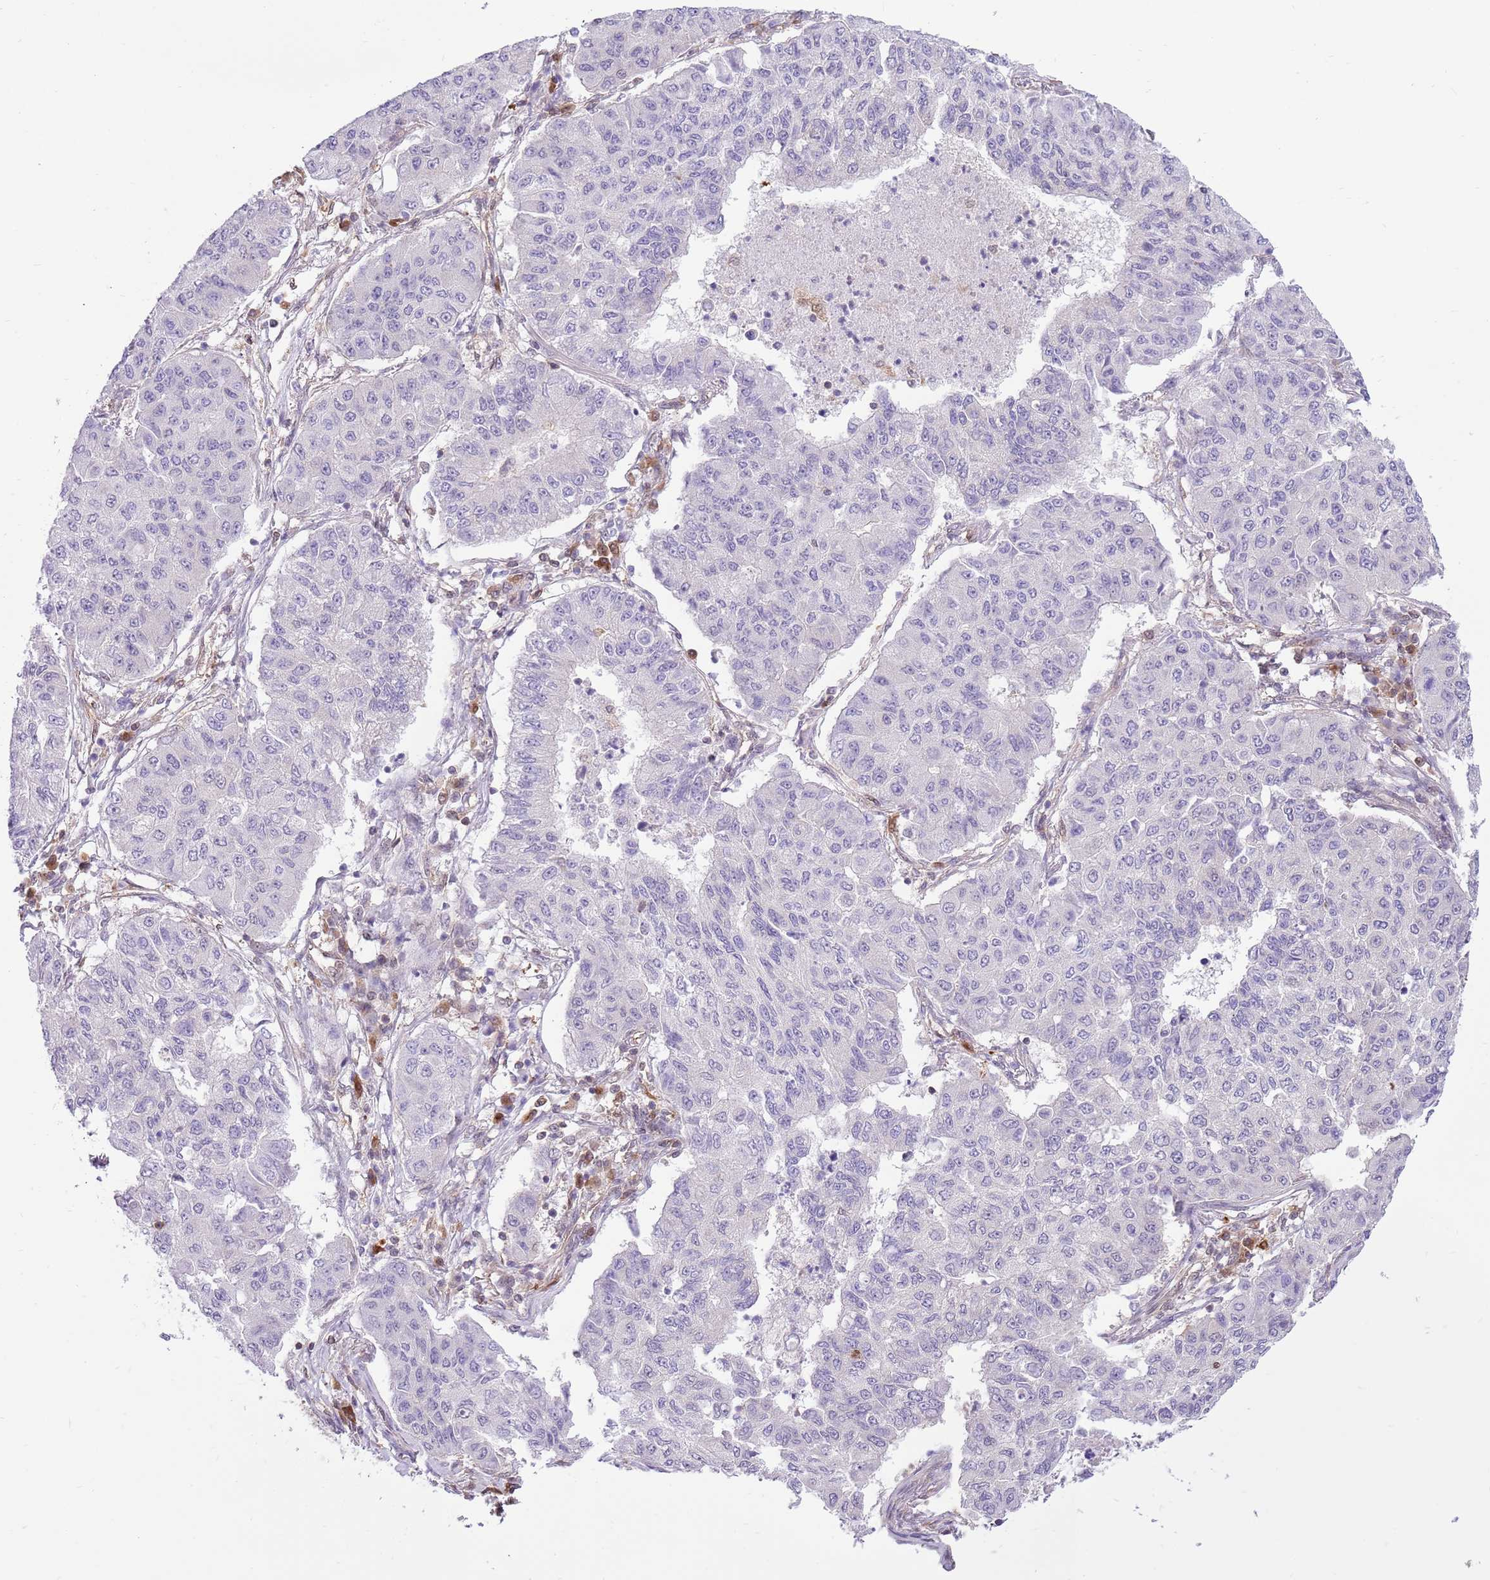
{"staining": {"intensity": "negative", "quantity": "none", "location": "none"}, "tissue": "lung cancer", "cell_type": "Tumor cells", "image_type": "cancer", "snomed": [{"axis": "morphology", "description": "Squamous cell carcinoma, NOS"}, {"axis": "topography", "description": "Lung"}], "caption": "An IHC histopathology image of lung cancer (squamous cell carcinoma) is shown. There is no staining in tumor cells of lung cancer (squamous cell carcinoma).", "gene": "NSFL1C", "patient": {"sex": "male", "age": 74}}